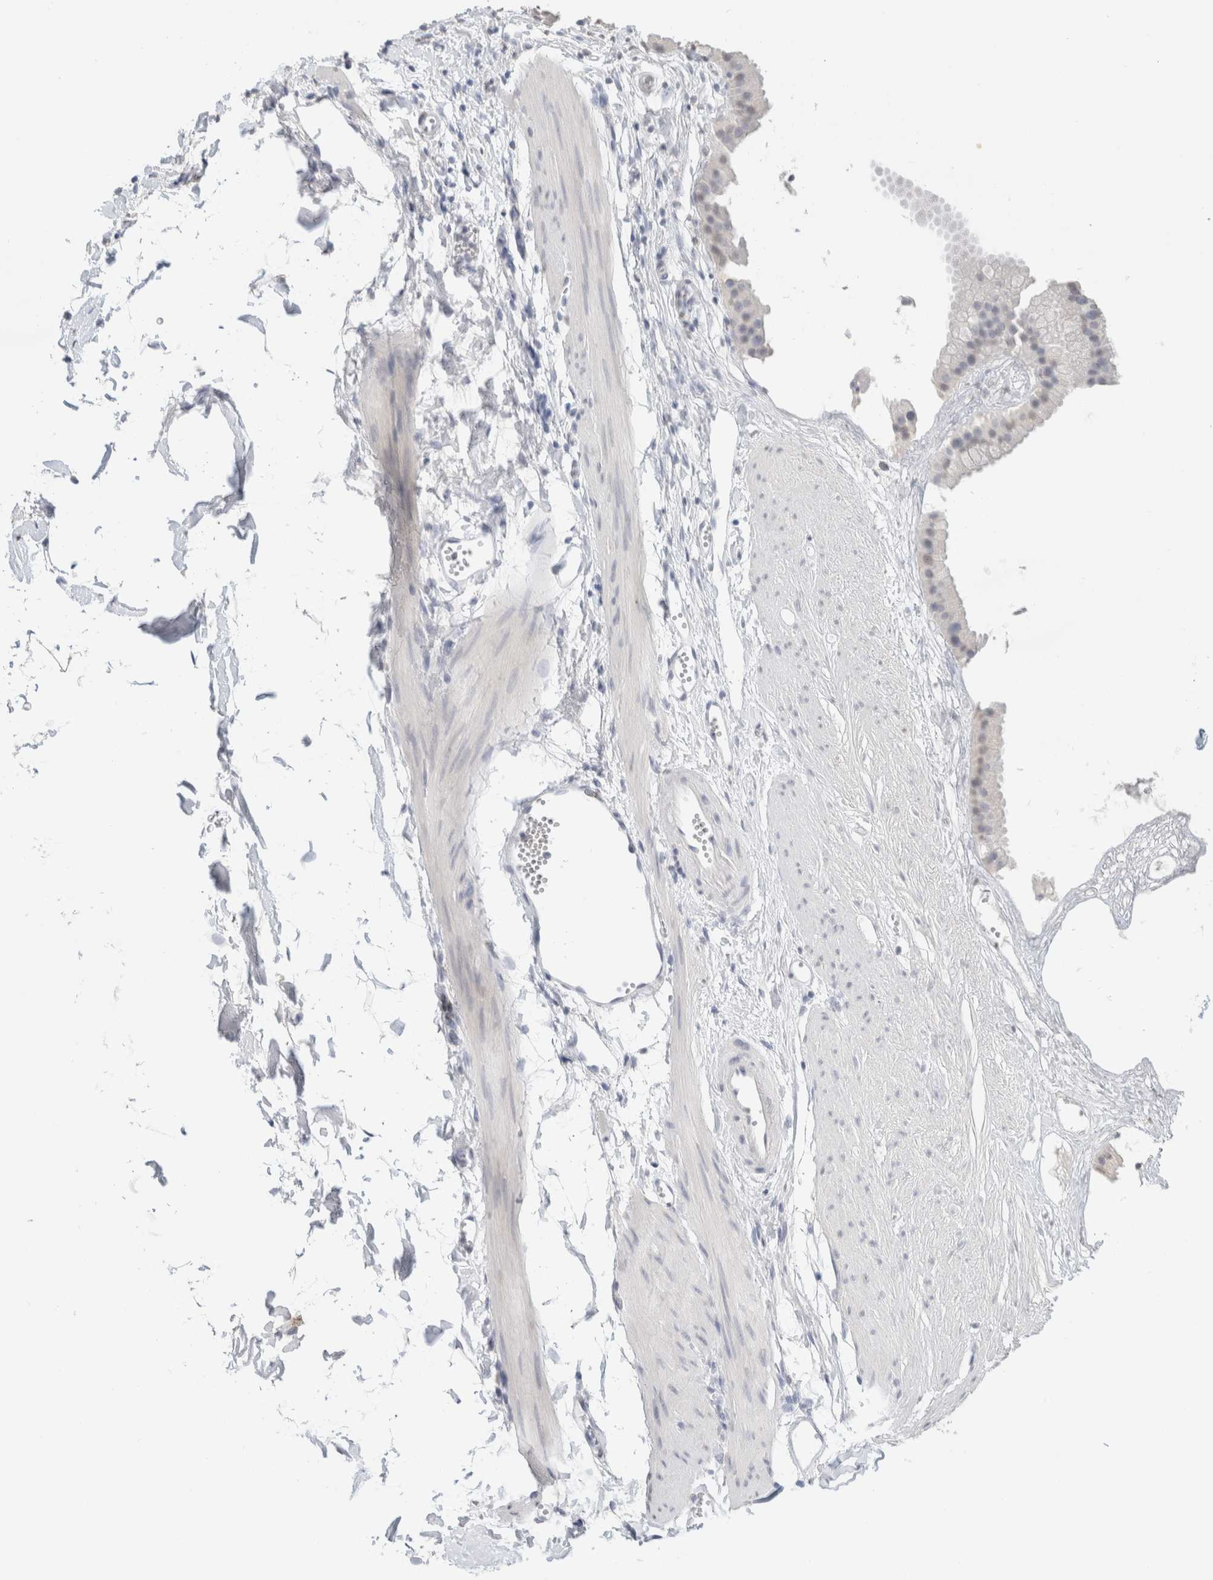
{"staining": {"intensity": "negative", "quantity": "none", "location": "none"}, "tissue": "gallbladder", "cell_type": "Glandular cells", "image_type": "normal", "snomed": [{"axis": "morphology", "description": "Normal tissue, NOS"}, {"axis": "topography", "description": "Gallbladder"}], "caption": "IHC micrograph of normal gallbladder: gallbladder stained with DAB reveals no significant protein positivity in glandular cells.", "gene": "CD80", "patient": {"sex": "female", "age": 64}}